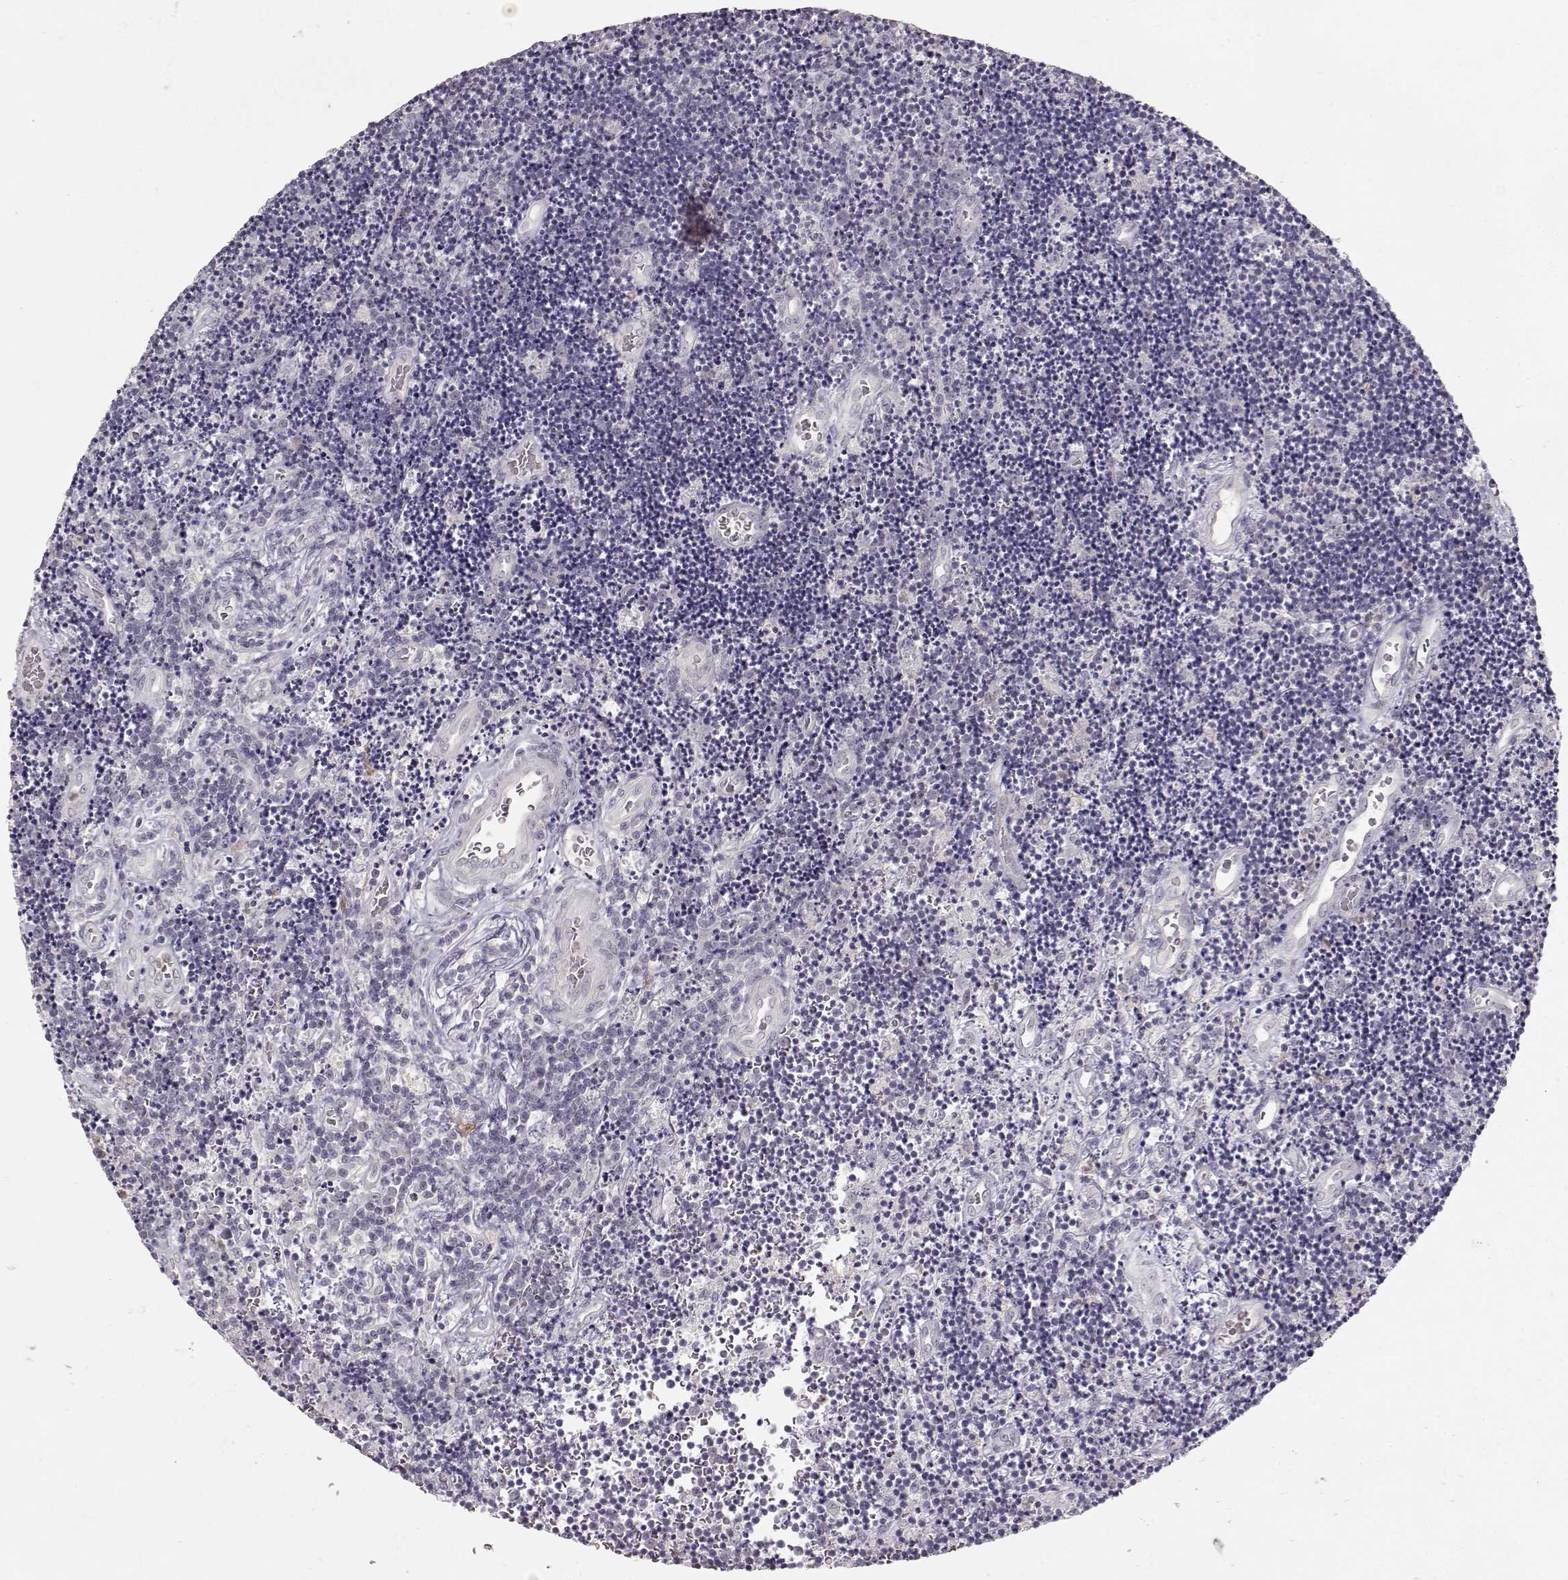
{"staining": {"intensity": "negative", "quantity": "none", "location": "none"}, "tissue": "lymphoma", "cell_type": "Tumor cells", "image_type": "cancer", "snomed": [{"axis": "morphology", "description": "Malignant lymphoma, non-Hodgkin's type, Low grade"}, {"axis": "topography", "description": "Brain"}], "caption": "Immunohistochemistry photomicrograph of neoplastic tissue: lymphoma stained with DAB shows no significant protein expression in tumor cells.", "gene": "S100B", "patient": {"sex": "female", "age": 66}}